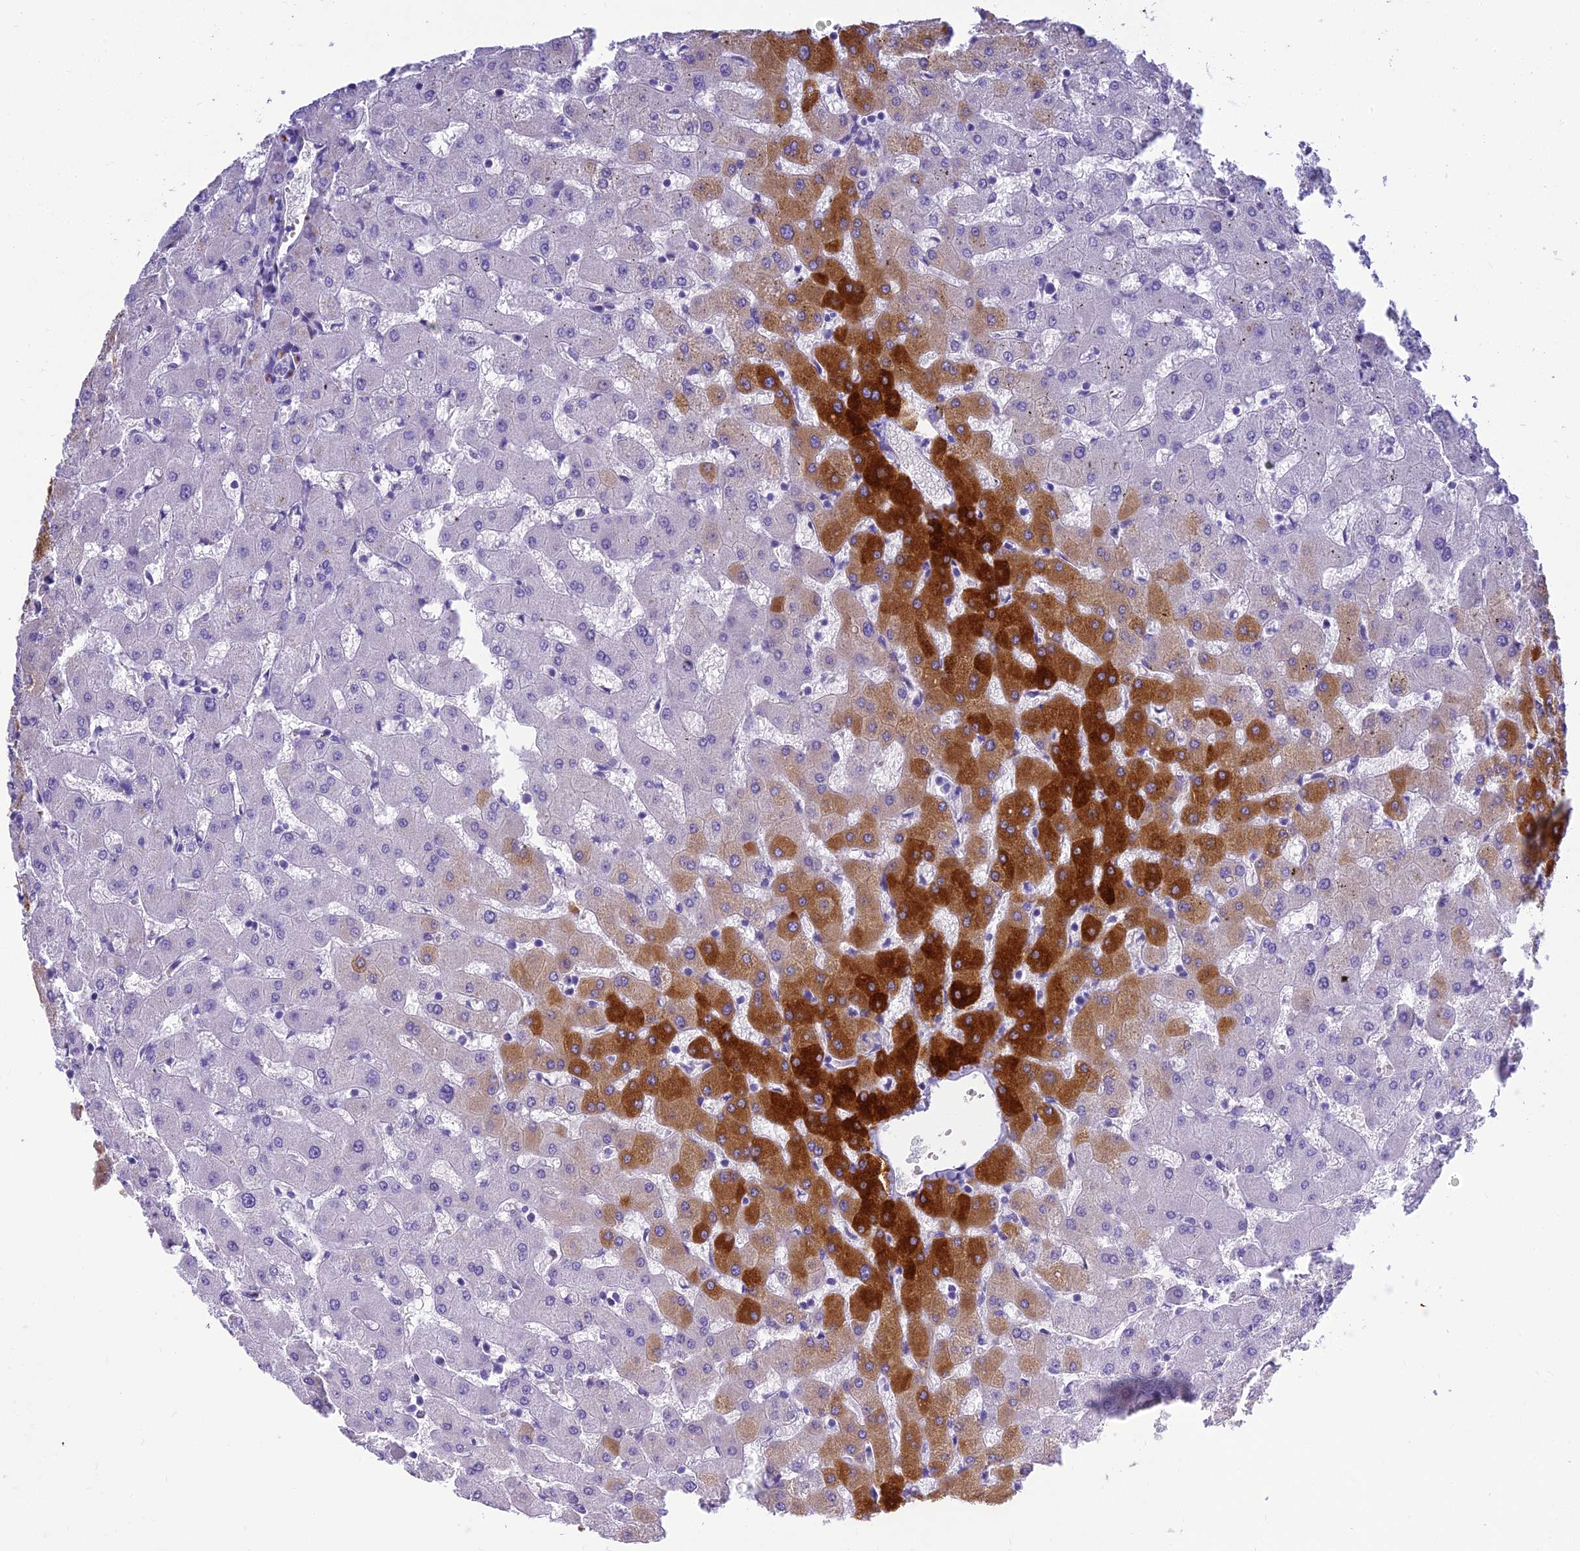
{"staining": {"intensity": "moderate", "quantity": "<25%", "location": "cytoplasmic/membranous"}, "tissue": "liver", "cell_type": "Cholangiocytes", "image_type": "normal", "snomed": [{"axis": "morphology", "description": "Normal tissue, NOS"}, {"axis": "topography", "description": "Liver"}], "caption": "Benign liver shows moderate cytoplasmic/membranous positivity in about <25% of cholangiocytes, visualized by immunohistochemistry.", "gene": "NINJ1", "patient": {"sex": "female", "age": 63}}